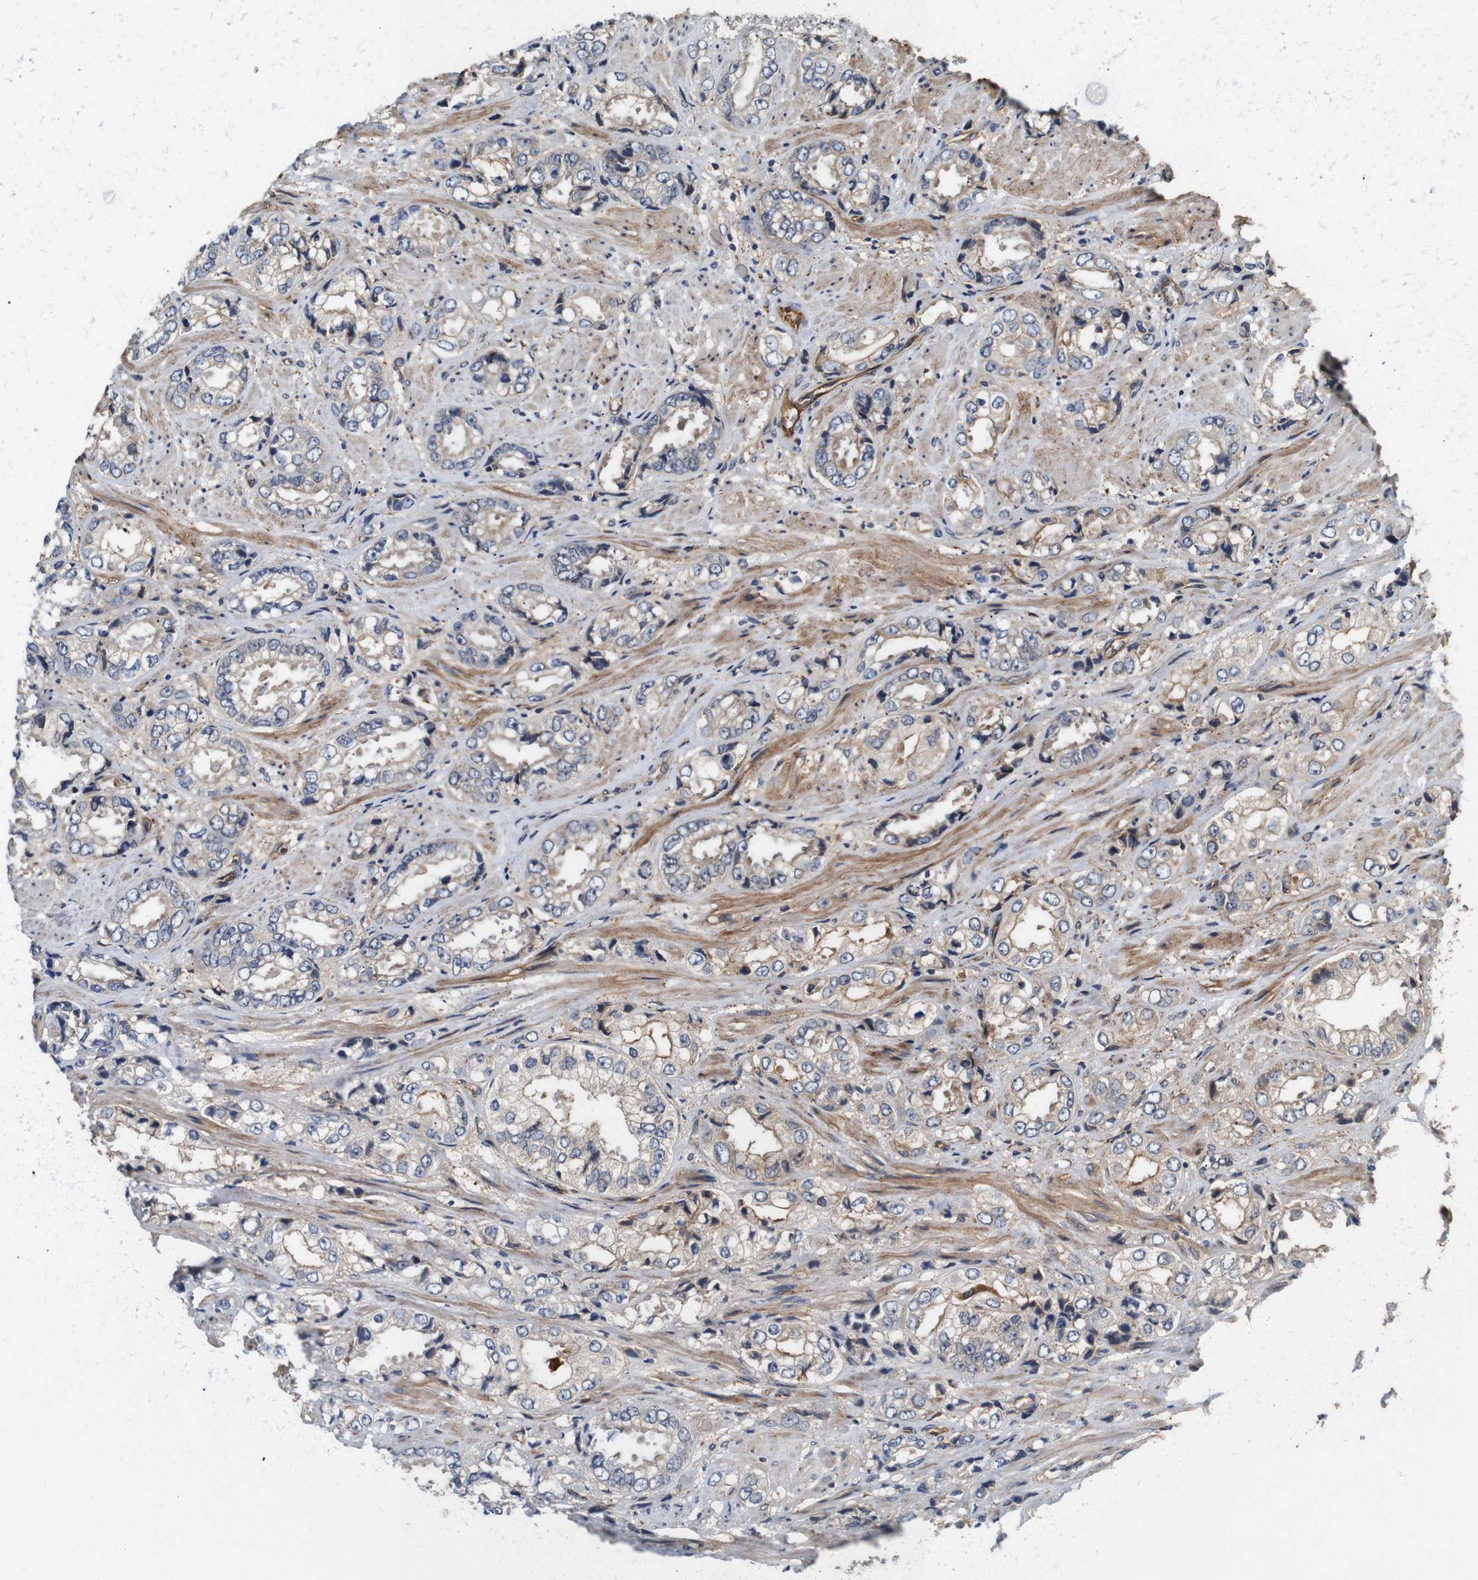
{"staining": {"intensity": "negative", "quantity": "none", "location": "none"}, "tissue": "prostate cancer", "cell_type": "Tumor cells", "image_type": "cancer", "snomed": [{"axis": "morphology", "description": "Adenocarcinoma, High grade"}, {"axis": "topography", "description": "Prostate"}], "caption": "Human prostate cancer (high-grade adenocarcinoma) stained for a protein using immunohistochemistry reveals no staining in tumor cells.", "gene": "CNPY4", "patient": {"sex": "male", "age": 61}}